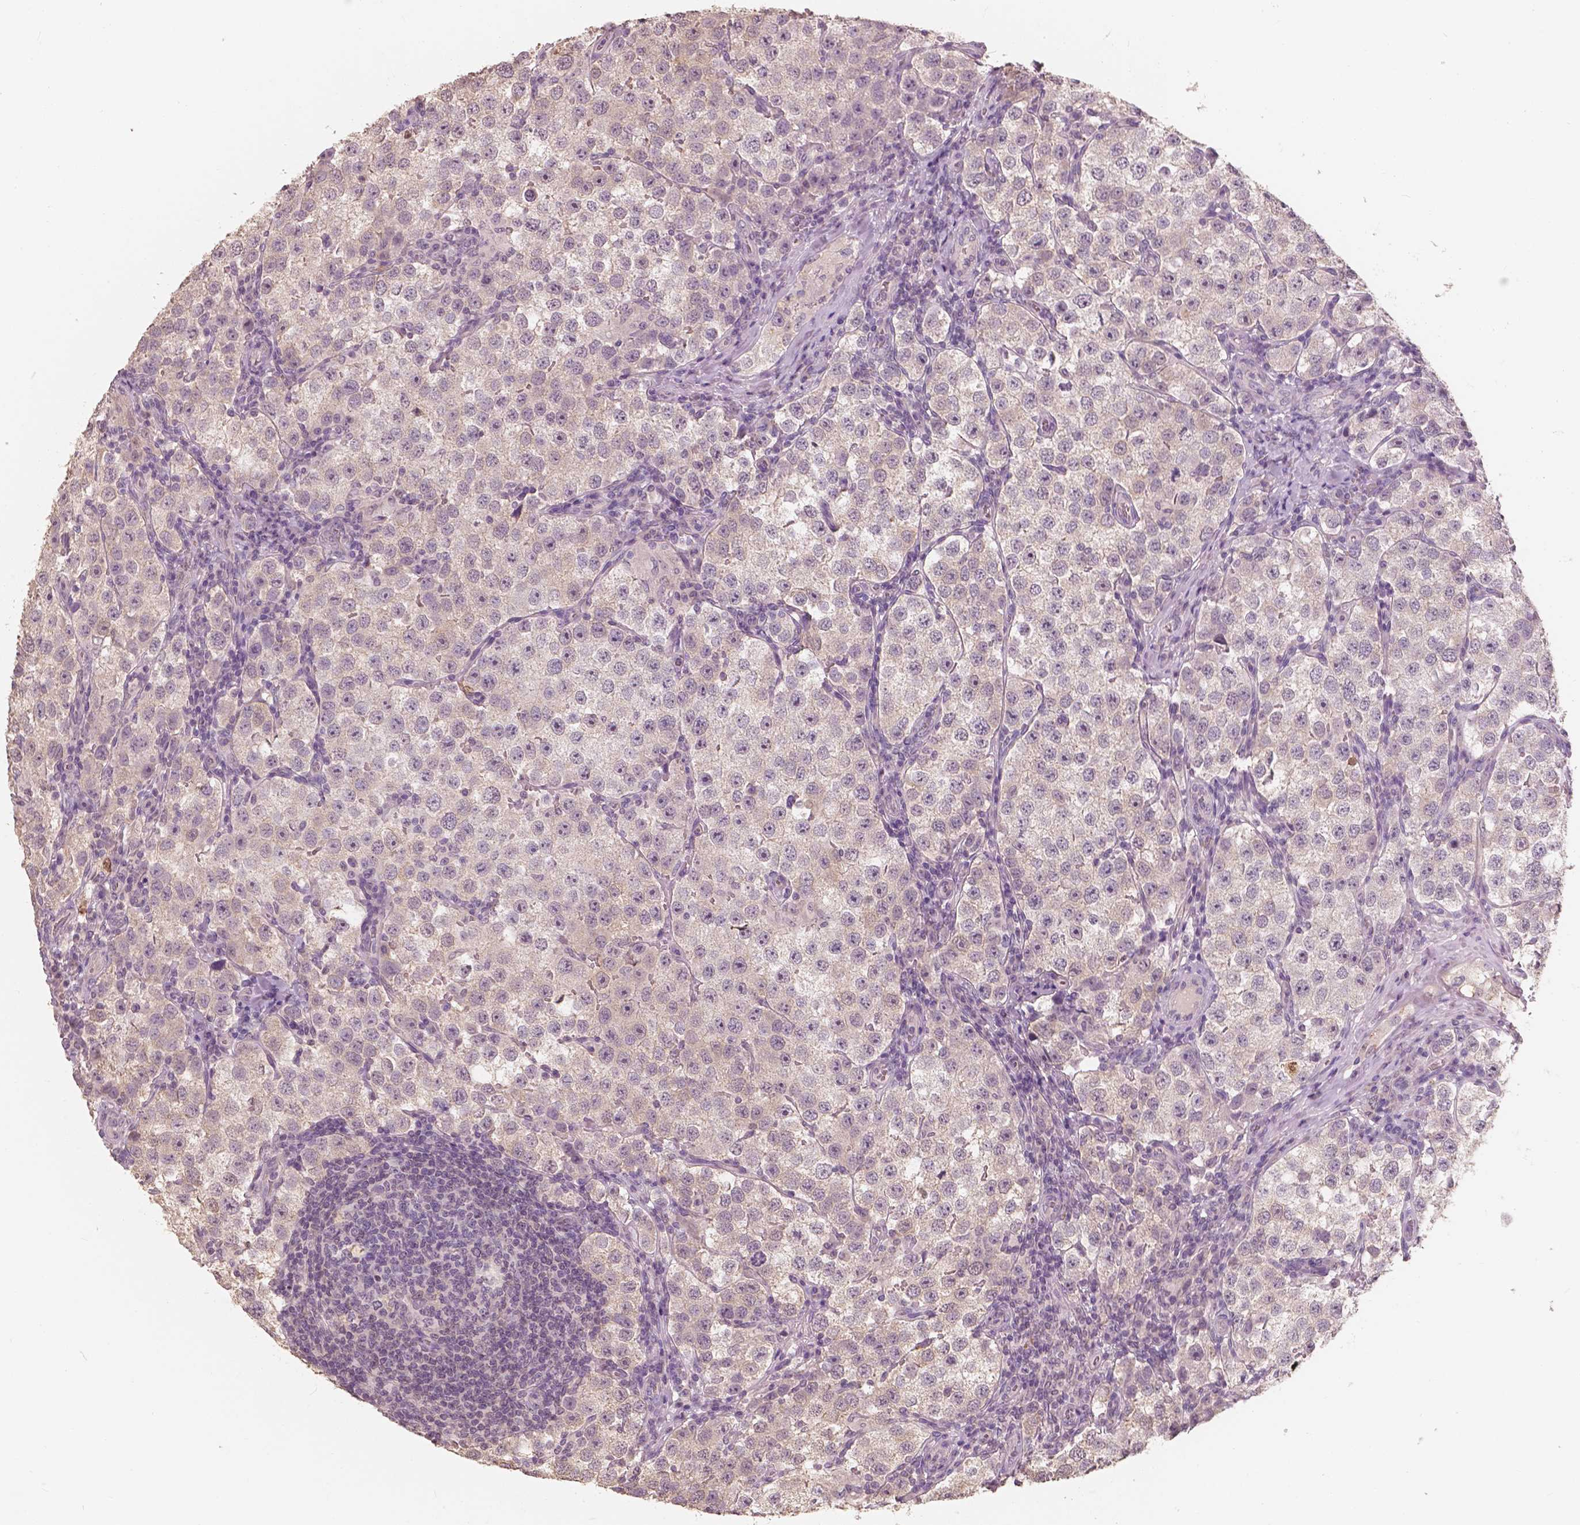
{"staining": {"intensity": "negative", "quantity": "none", "location": "none"}, "tissue": "testis cancer", "cell_type": "Tumor cells", "image_type": "cancer", "snomed": [{"axis": "morphology", "description": "Seminoma, NOS"}, {"axis": "topography", "description": "Testis"}], "caption": "Protein analysis of testis cancer displays no significant staining in tumor cells.", "gene": "SAT2", "patient": {"sex": "male", "age": 37}}